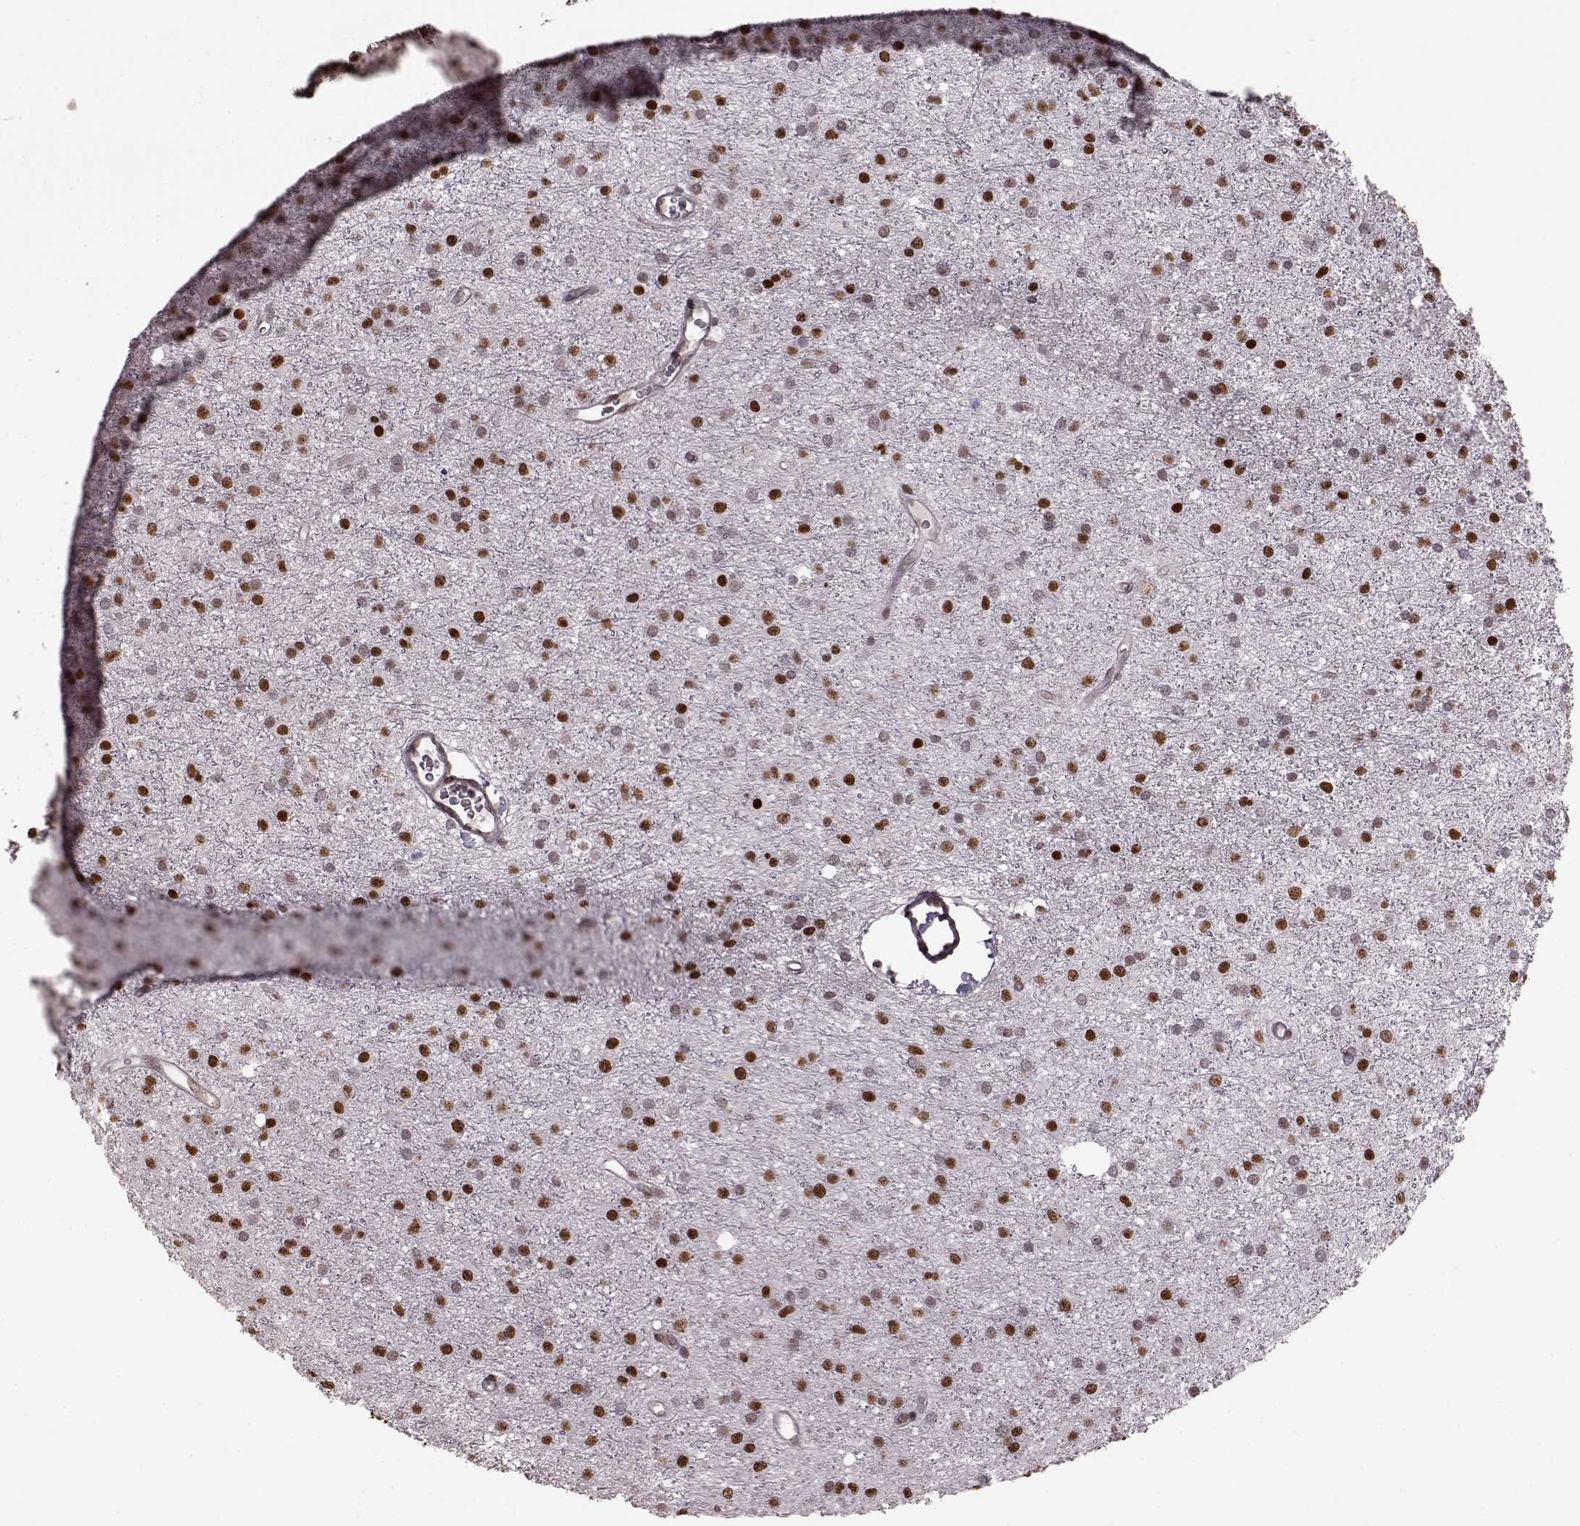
{"staining": {"intensity": "strong", "quantity": ">75%", "location": "nuclear"}, "tissue": "glioma", "cell_type": "Tumor cells", "image_type": "cancer", "snomed": [{"axis": "morphology", "description": "Glioma, malignant, Low grade"}, {"axis": "topography", "description": "Brain"}], "caption": "Protein expression analysis of malignant glioma (low-grade) exhibits strong nuclear staining in approximately >75% of tumor cells.", "gene": "NR2C1", "patient": {"sex": "male", "age": 27}}